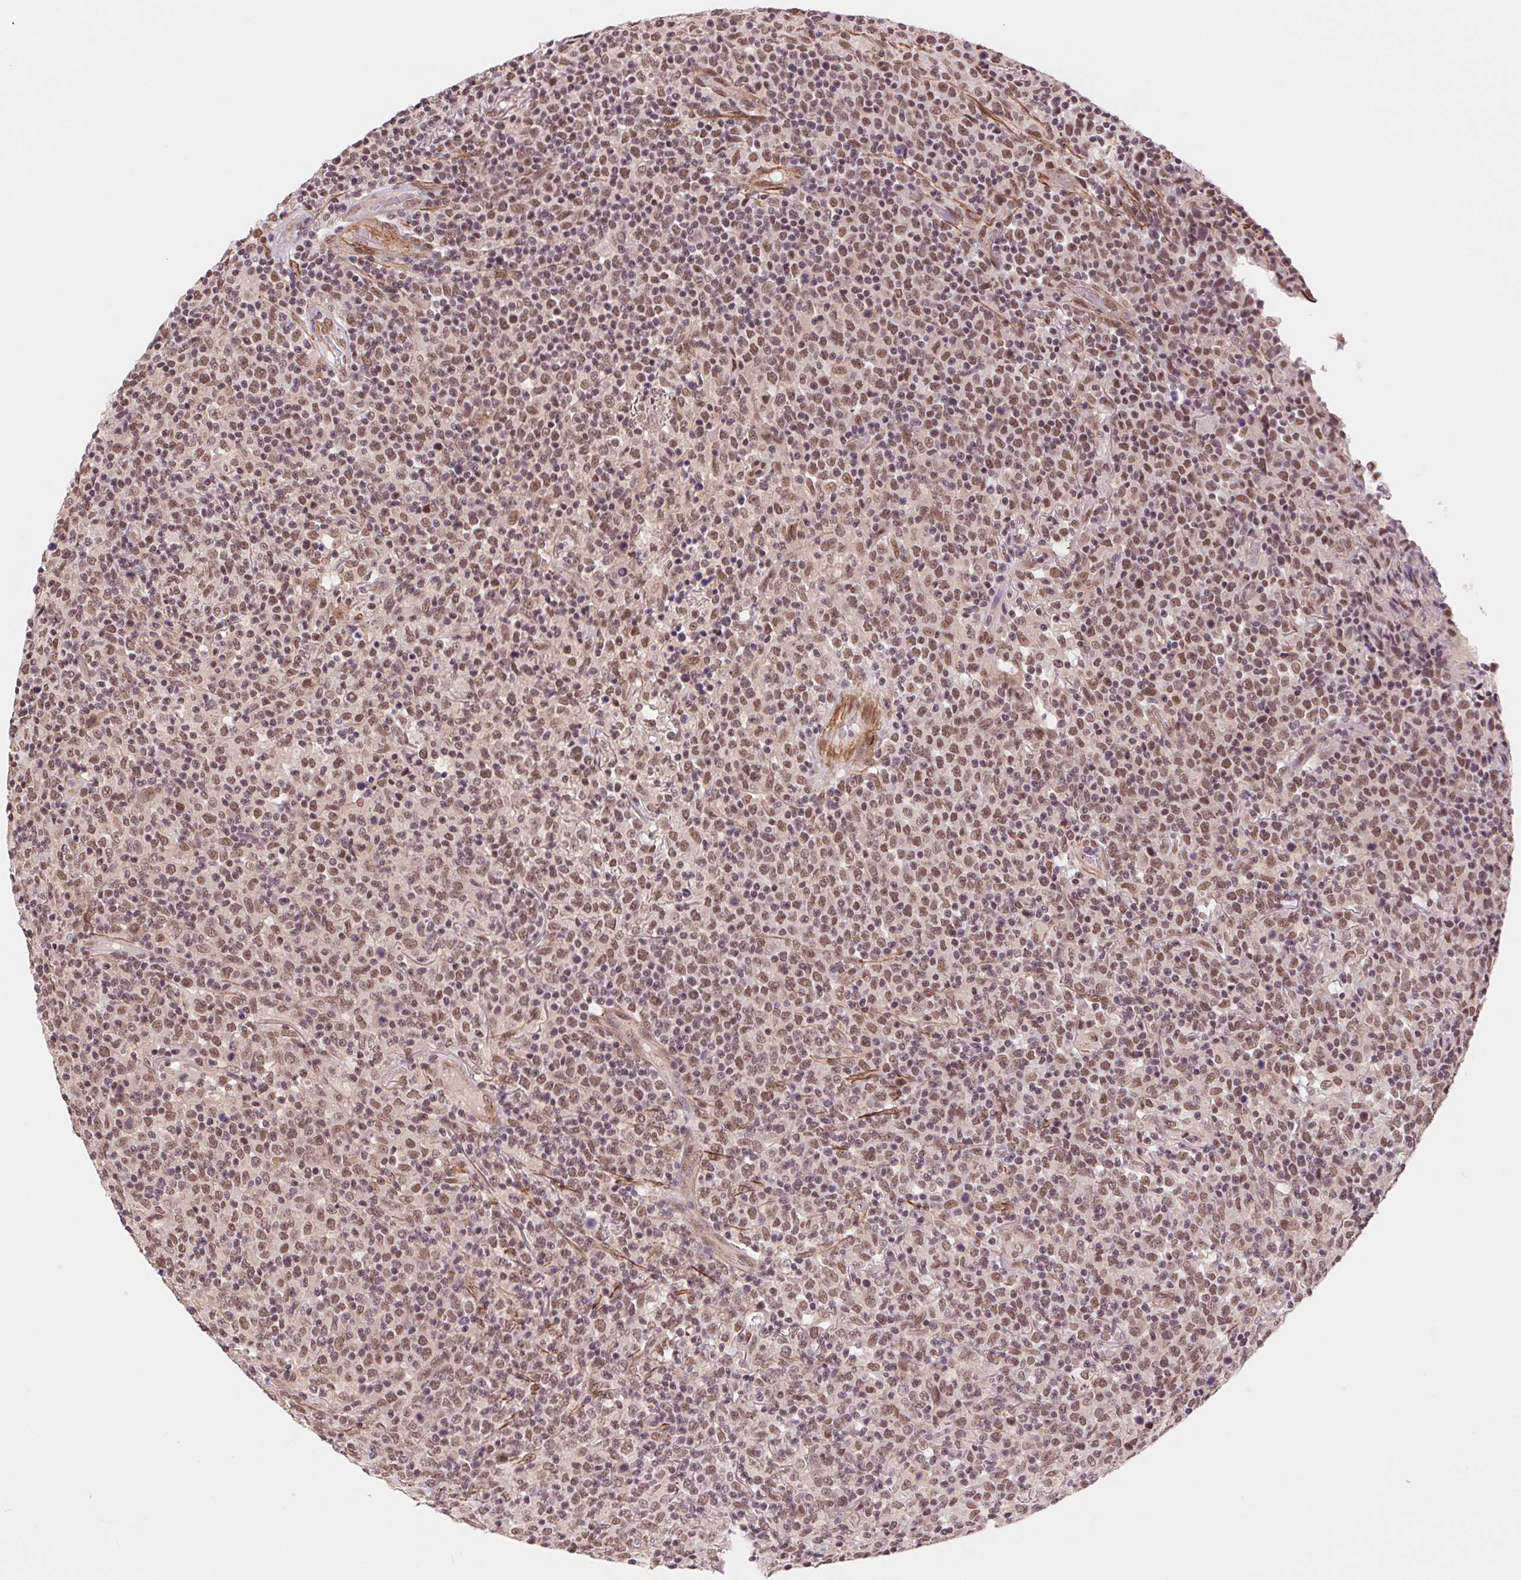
{"staining": {"intensity": "moderate", "quantity": ">75%", "location": "nuclear"}, "tissue": "lymphoma", "cell_type": "Tumor cells", "image_type": "cancer", "snomed": [{"axis": "morphology", "description": "Malignant lymphoma, non-Hodgkin's type, High grade"}, {"axis": "topography", "description": "Lung"}], "caption": "A brown stain shows moderate nuclear positivity of a protein in high-grade malignant lymphoma, non-Hodgkin's type tumor cells.", "gene": "BCAT1", "patient": {"sex": "male", "age": 79}}